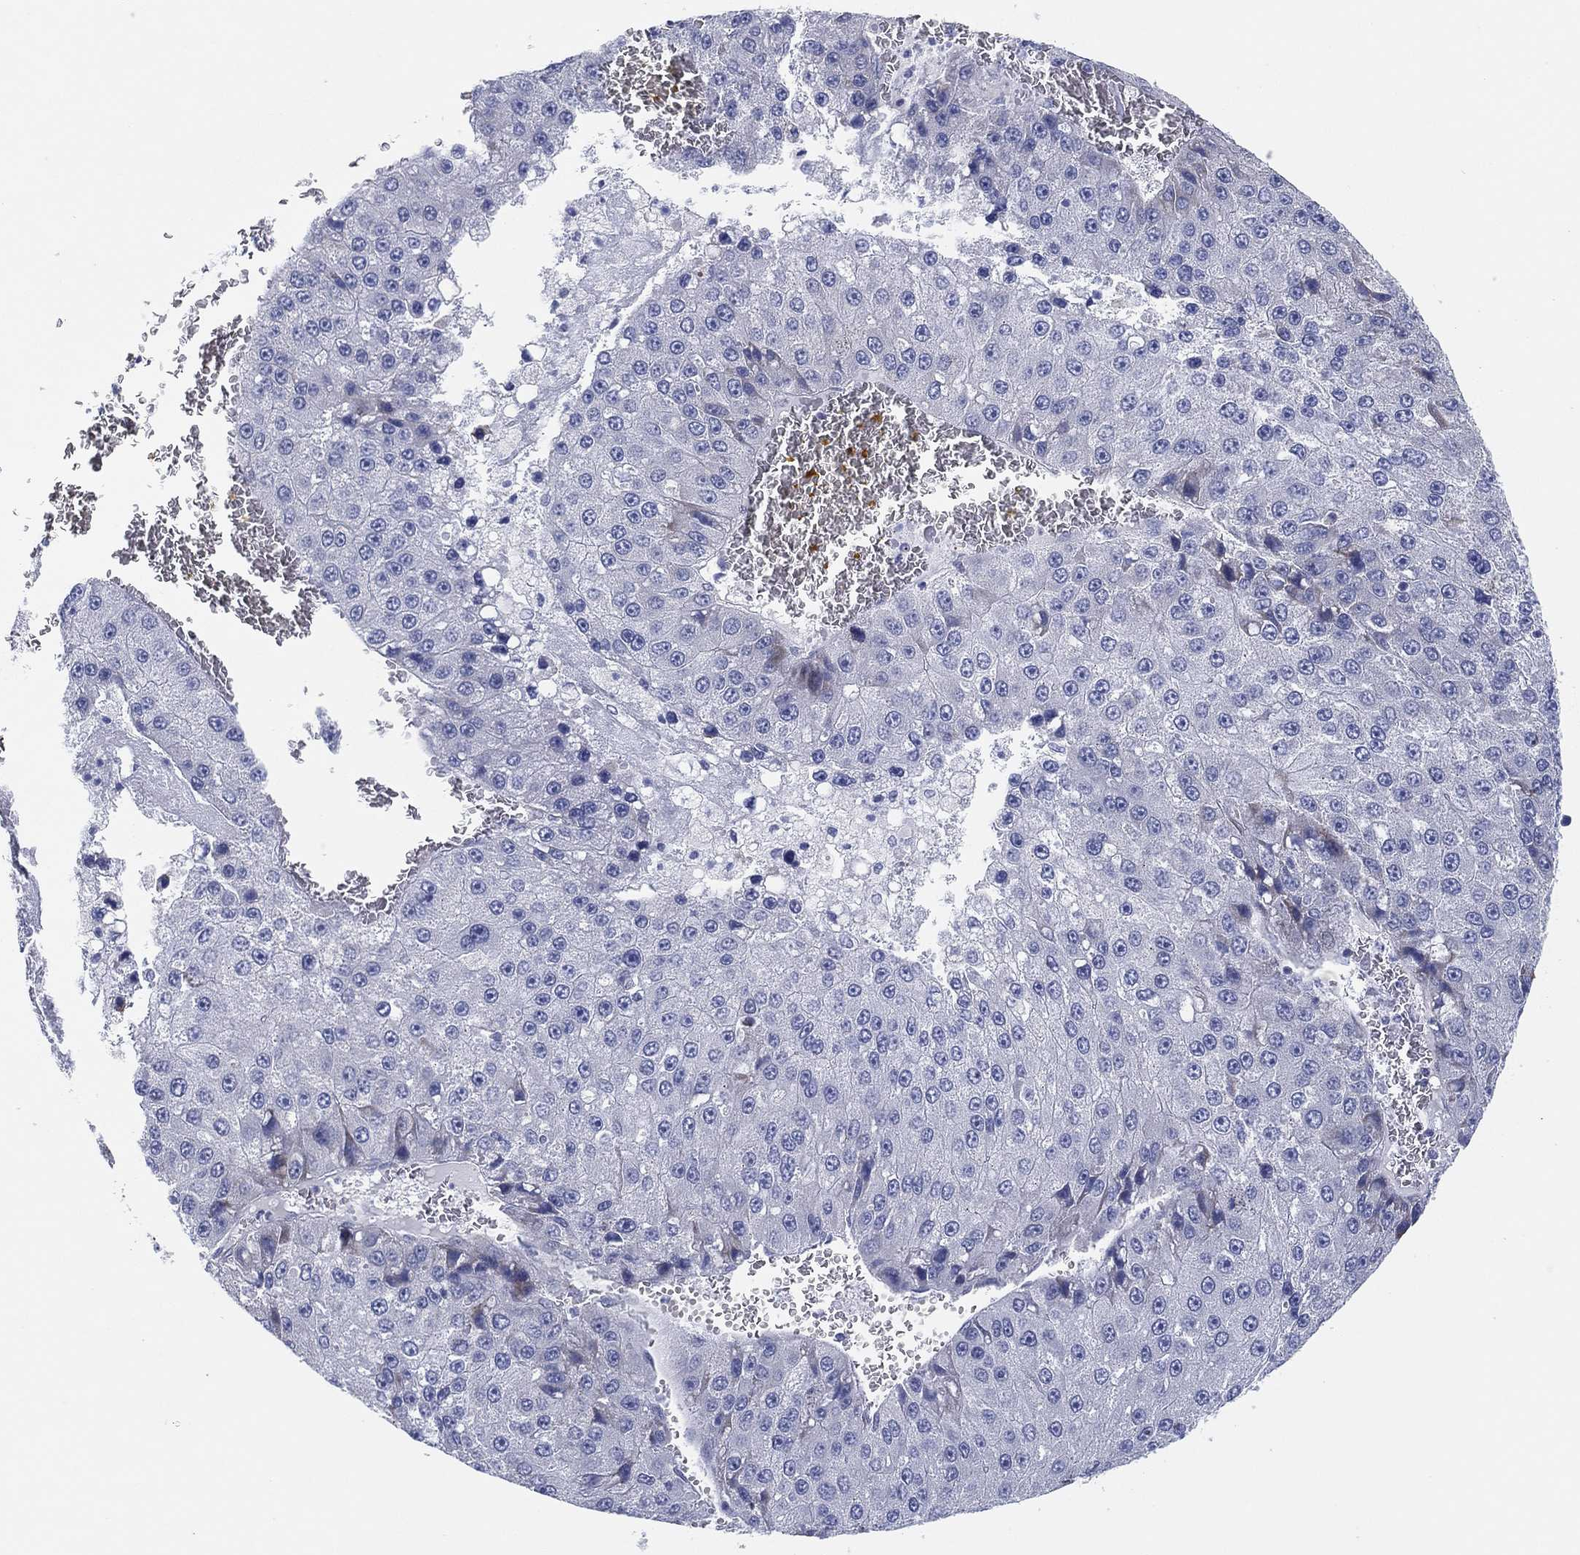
{"staining": {"intensity": "negative", "quantity": "none", "location": "none"}, "tissue": "liver cancer", "cell_type": "Tumor cells", "image_type": "cancer", "snomed": [{"axis": "morphology", "description": "Carcinoma, Hepatocellular, NOS"}, {"axis": "topography", "description": "Liver"}], "caption": "Tumor cells are negative for brown protein staining in liver hepatocellular carcinoma.", "gene": "HEATR4", "patient": {"sex": "female", "age": 73}}